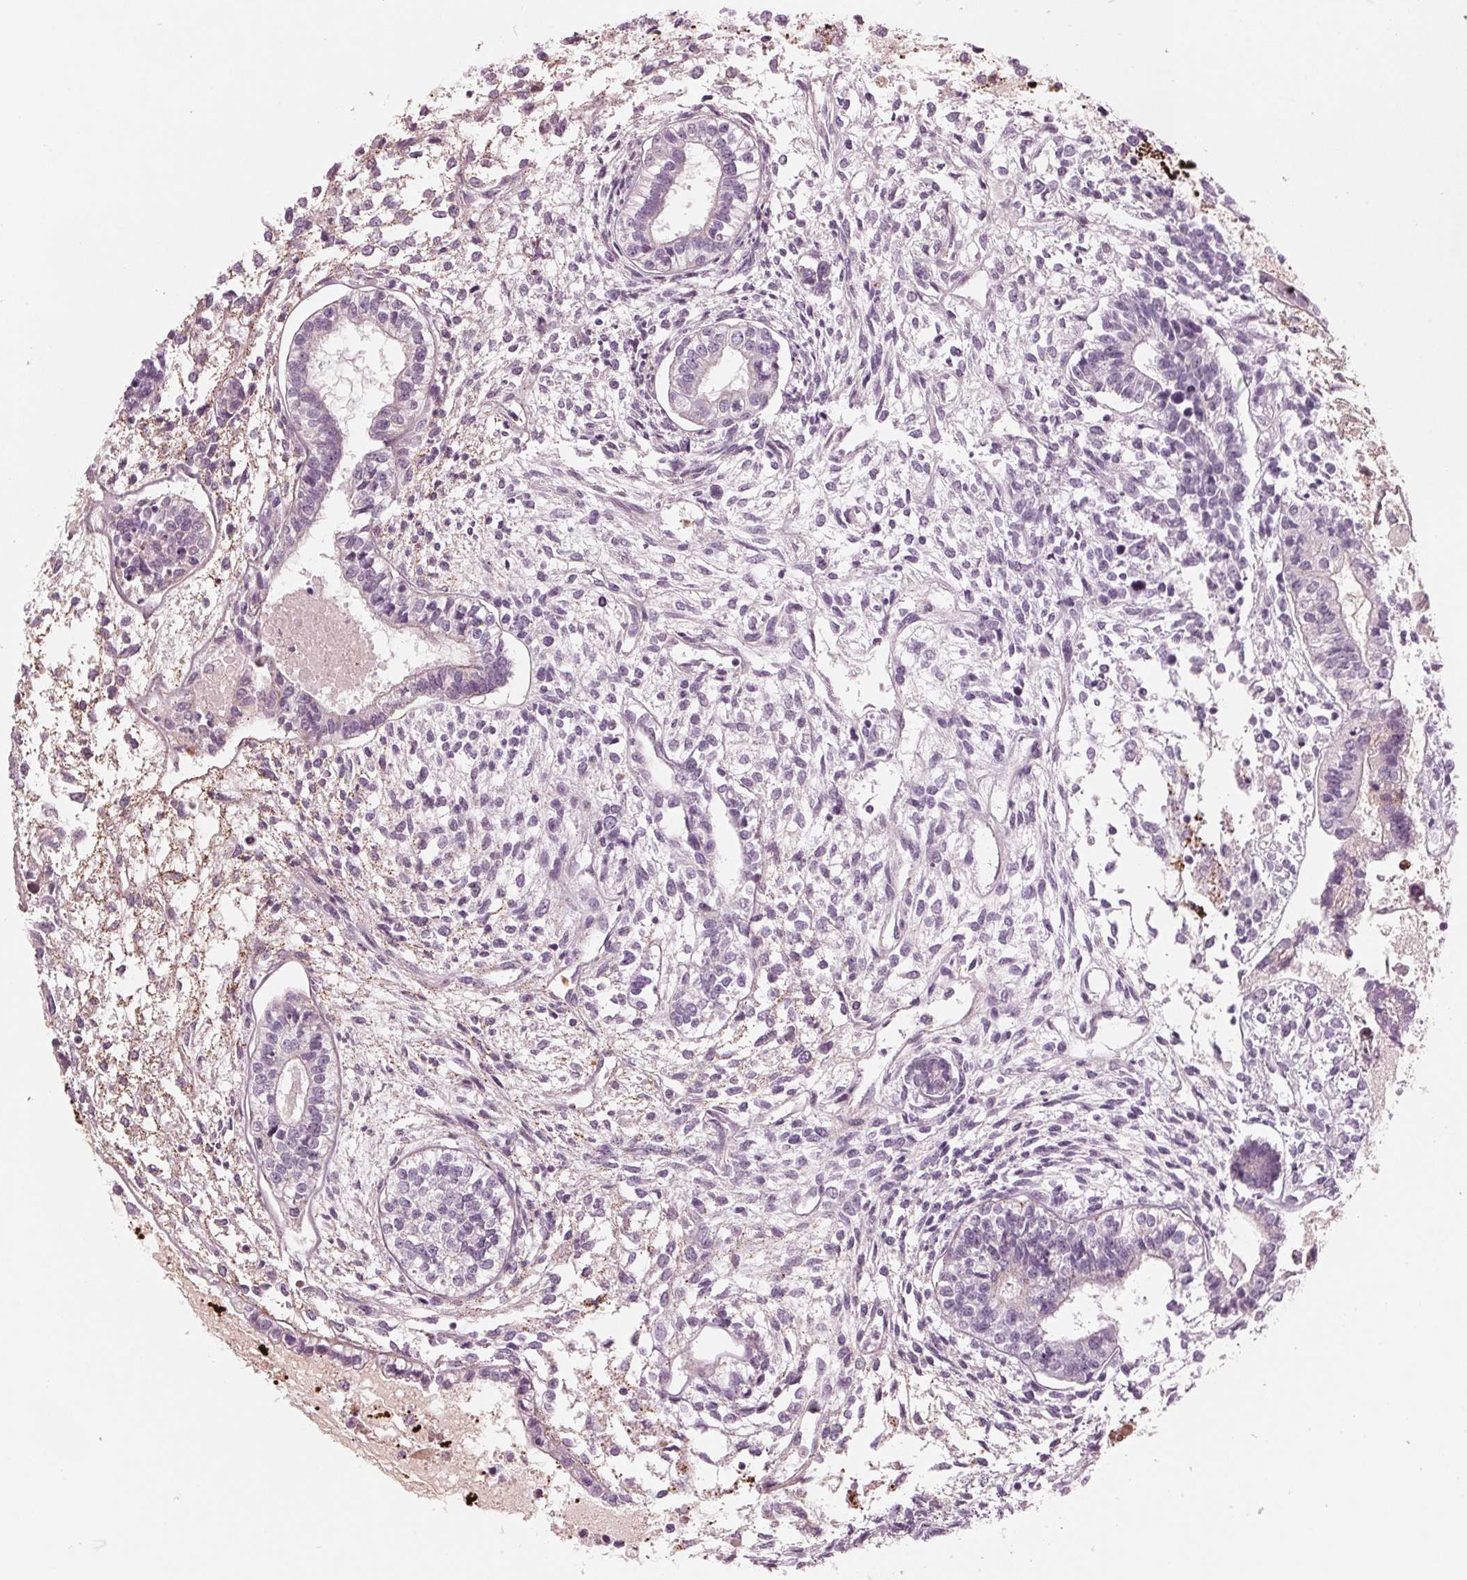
{"staining": {"intensity": "negative", "quantity": "none", "location": "none"}, "tissue": "testis cancer", "cell_type": "Tumor cells", "image_type": "cancer", "snomed": [{"axis": "morphology", "description": "Carcinoma, Embryonal, NOS"}, {"axis": "topography", "description": "Testis"}], "caption": "Protein analysis of testis embryonal carcinoma shows no significant positivity in tumor cells.", "gene": "CLN6", "patient": {"sex": "male", "age": 37}}